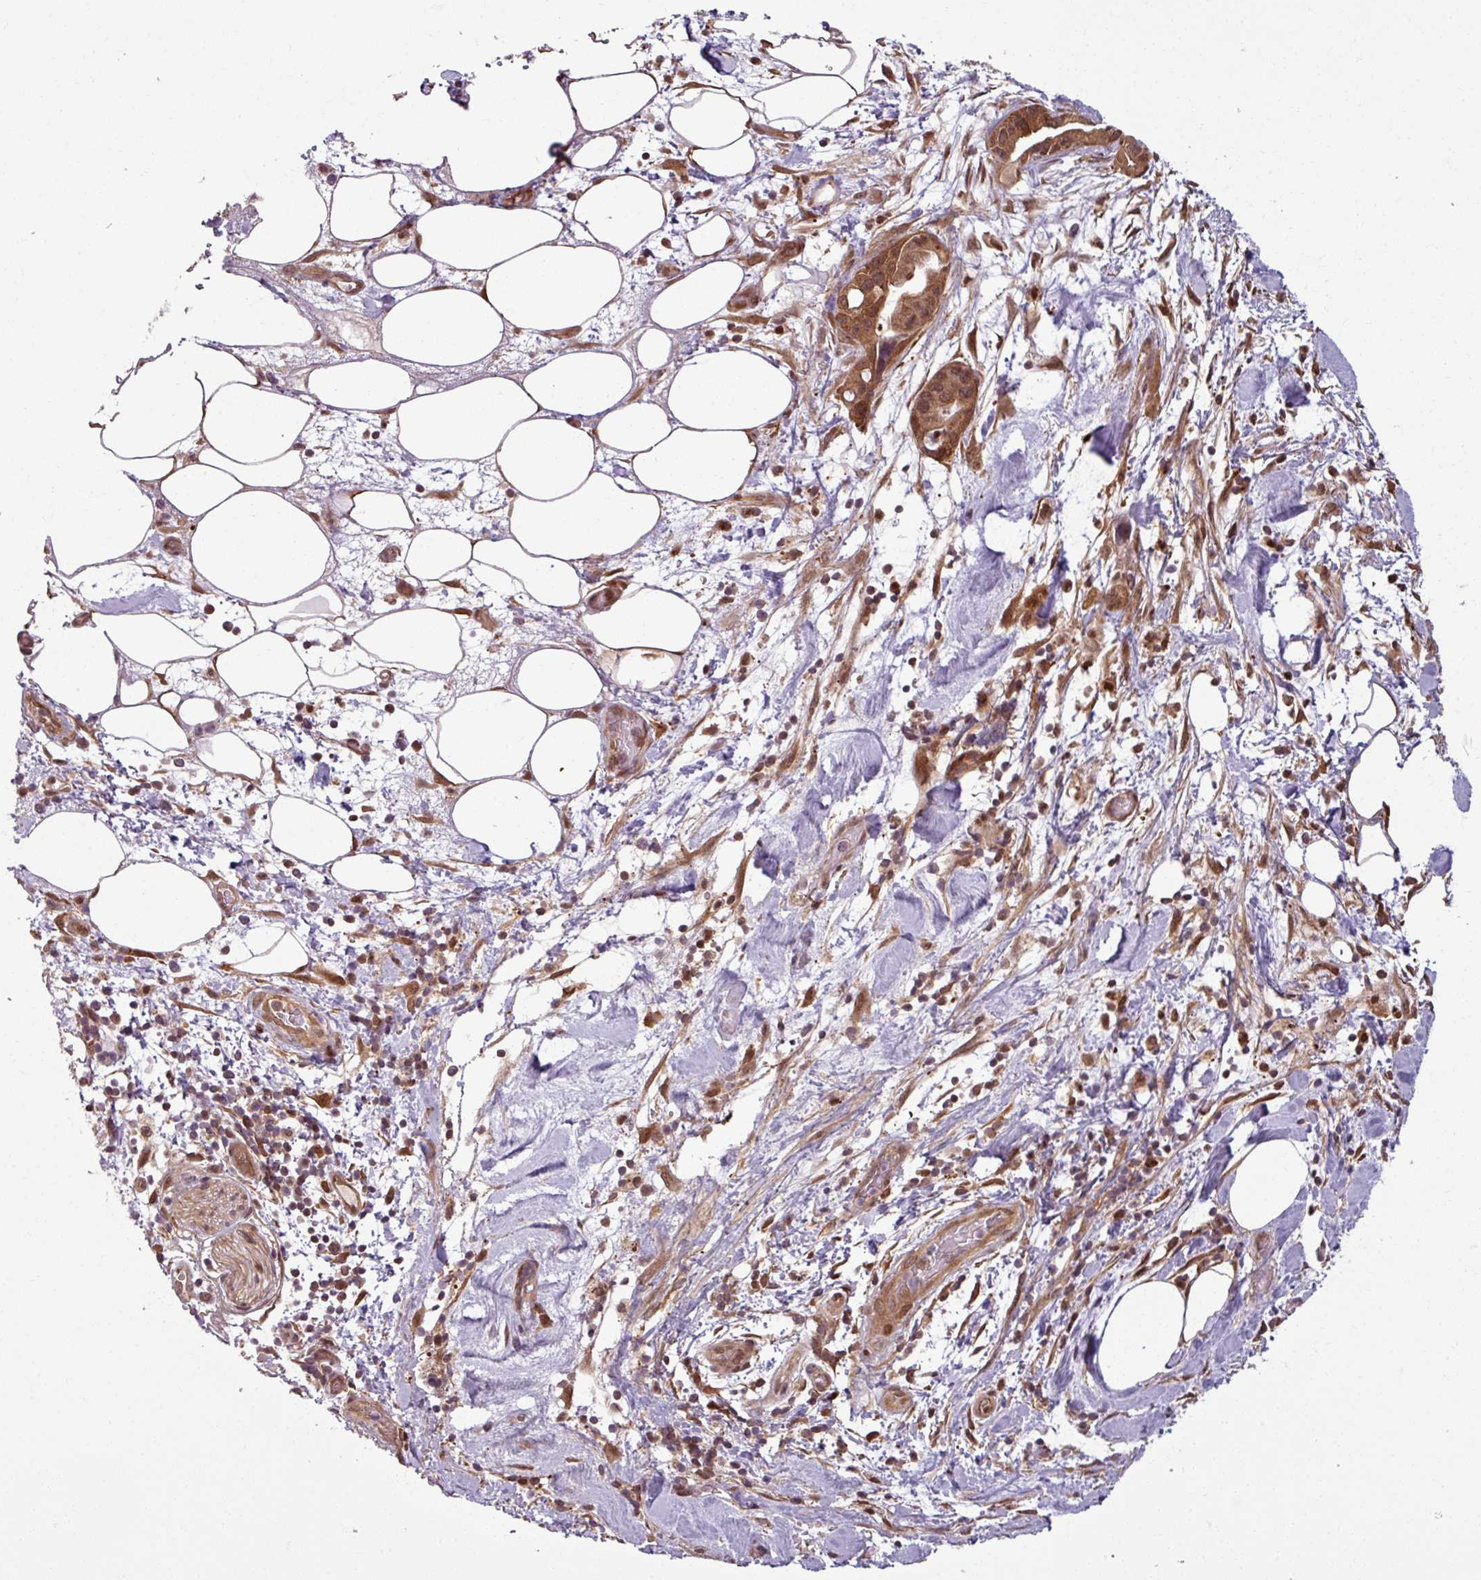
{"staining": {"intensity": "moderate", "quantity": ">75%", "location": "cytoplasmic/membranous,nuclear"}, "tissue": "pancreatic cancer", "cell_type": "Tumor cells", "image_type": "cancer", "snomed": [{"axis": "morphology", "description": "Adenocarcinoma, NOS"}, {"axis": "topography", "description": "Pancreas"}], "caption": "There is medium levels of moderate cytoplasmic/membranous and nuclear positivity in tumor cells of pancreatic adenocarcinoma, as demonstrated by immunohistochemical staining (brown color).", "gene": "KCTD11", "patient": {"sex": "female", "age": 61}}